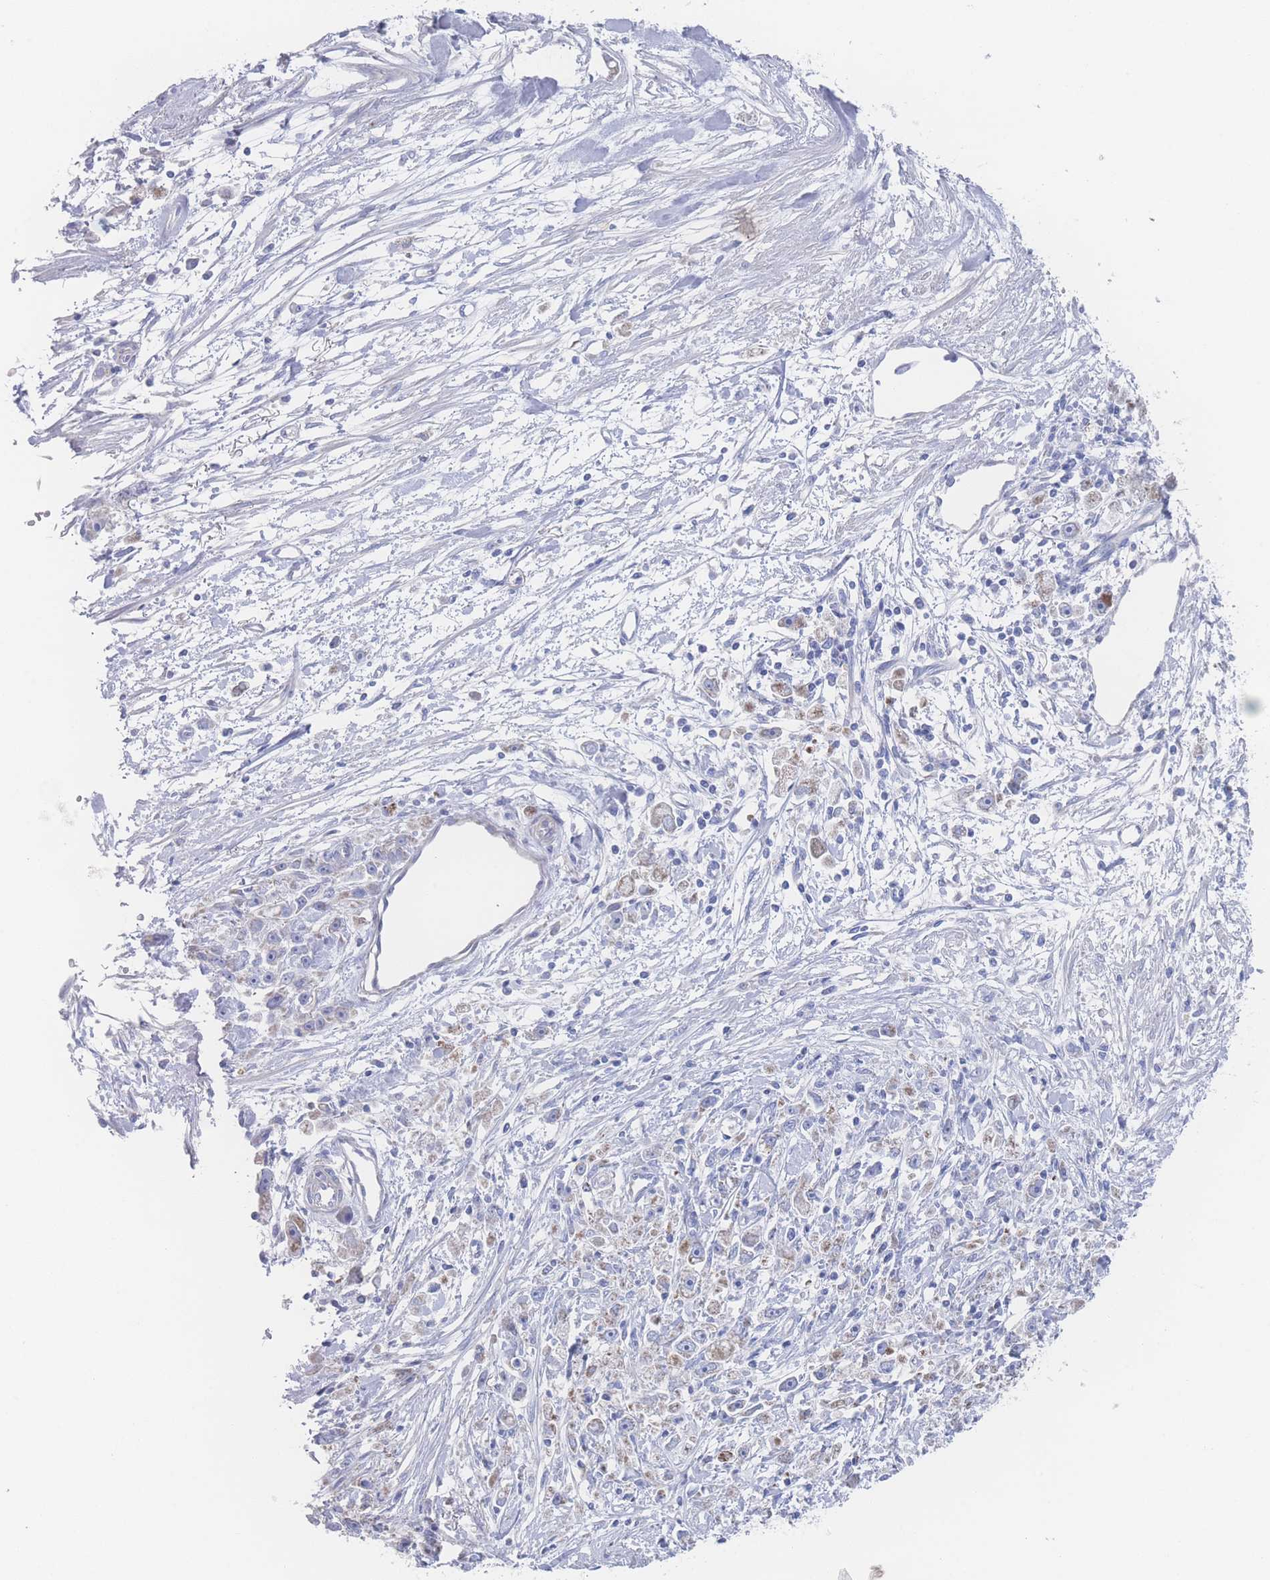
{"staining": {"intensity": "weak", "quantity": "<25%", "location": "cytoplasmic/membranous"}, "tissue": "stomach cancer", "cell_type": "Tumor cells", "image_type": "cancer", "snomed": [{"axis": "morphology", "description": "Adenocarcinoma, NOS"}, {"axis": "topography", "description": "Stomach"}], "caption": "Immunohistochemical staining of adenocarcinoma (stomach) shows no significant staining in tumor cells.", "gene": "SNPH", "patient": {"sex": "female", "age": 59}}